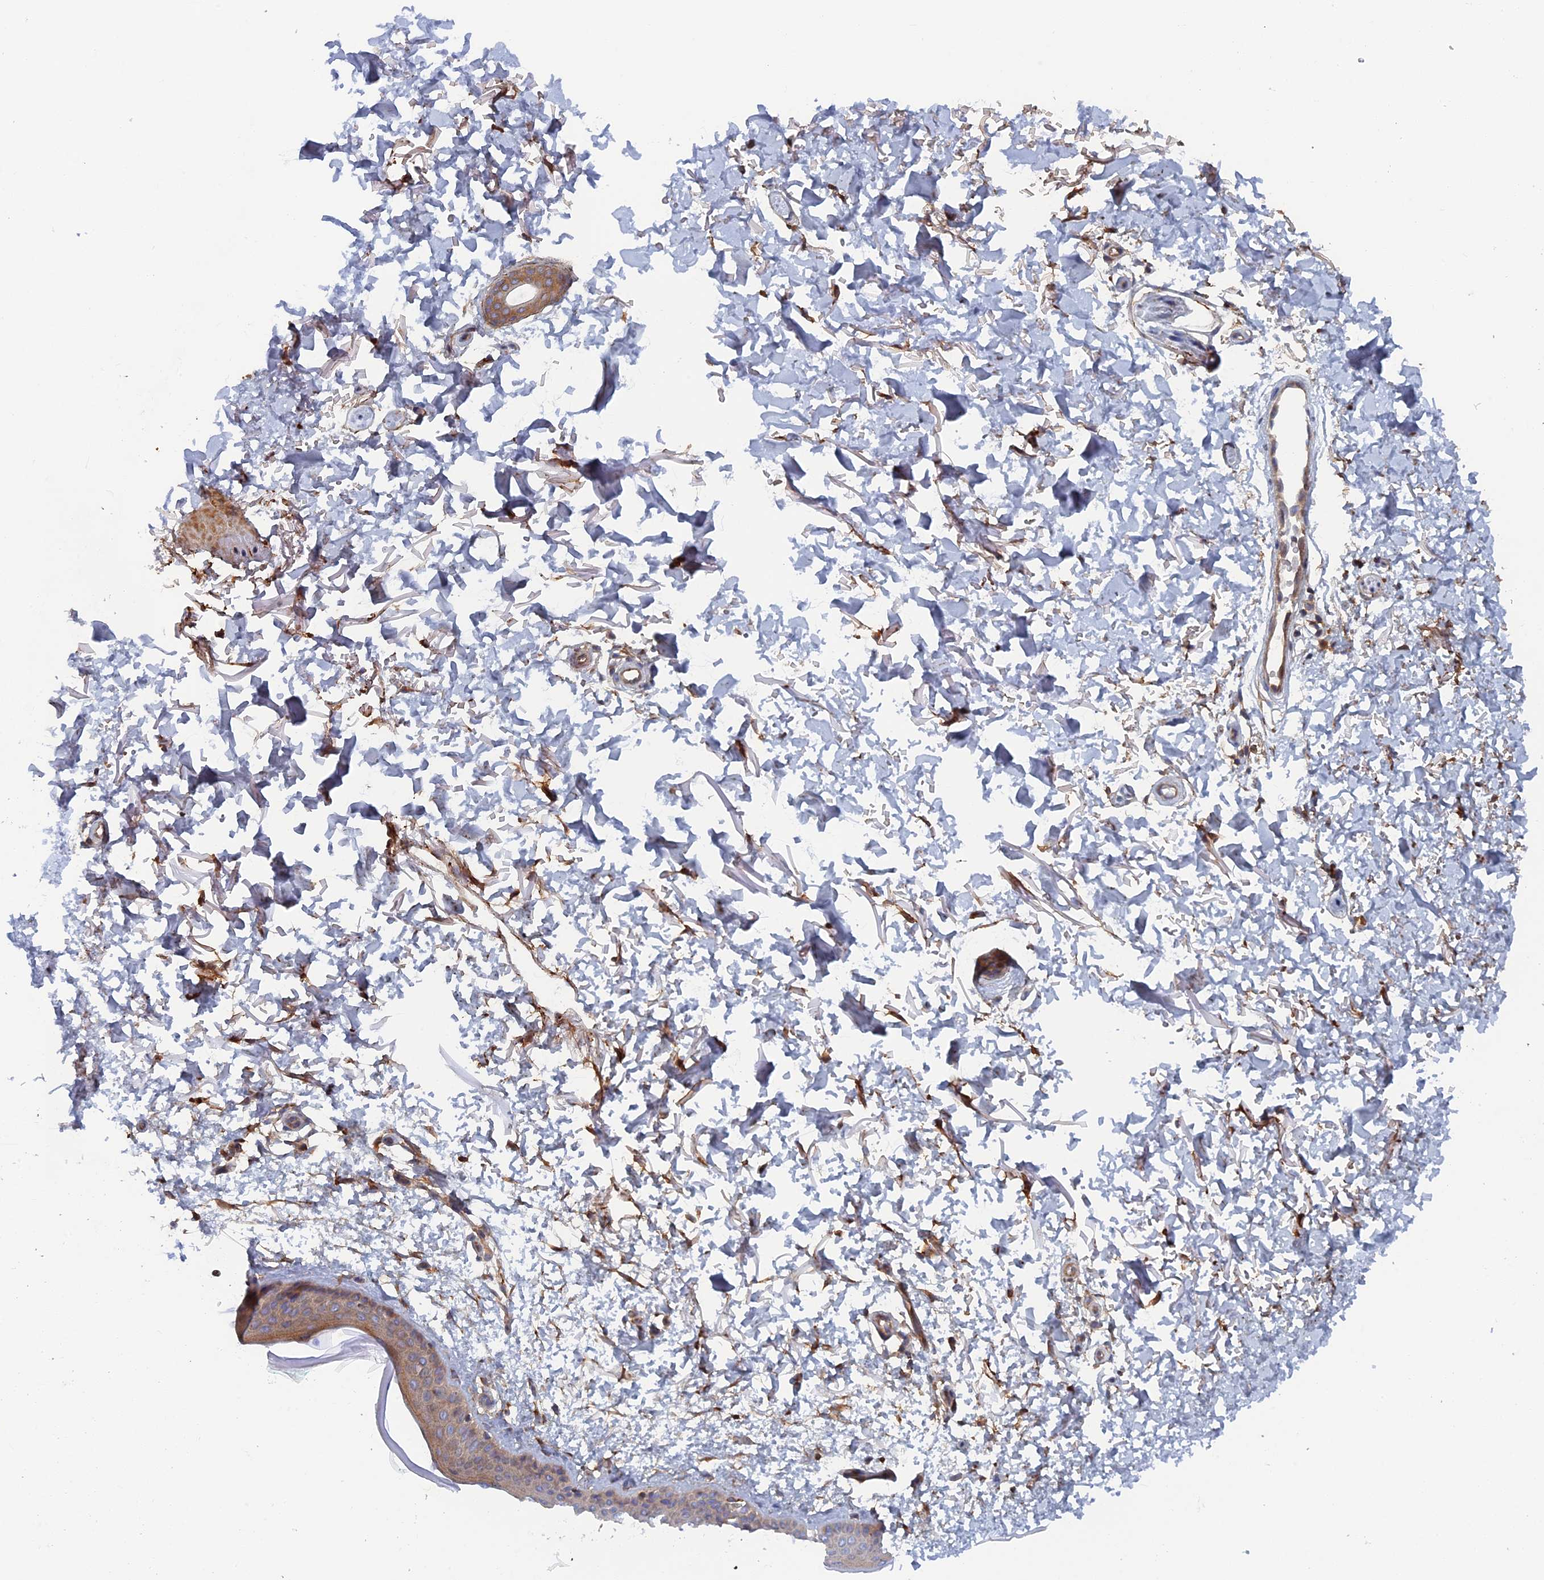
{"staining": {"intensity": "moderate", "quantity": "25%-75%", "location": "cytoplasmic/membranous"}, "tissue": "skin", "cell_type": "Fibroblasts", "image_type": "normal", "snomed": [{"axis": "morphology", "description": "Normal tissue, NOS"}, {"axis": "topography", "description": "Skin"}], "caption": "The histopathology image demonstrates immunohistochemical staining of unremarkable skin. There is moderate cytoplasmic/membranous expression is identified in approximately 25%-75% of fibroblasts. (DAB IHC, brown staining for protein, blue staining for nuclei).", "gene": "TMEM196", "patient": {"sex": "male", "age": 66}}